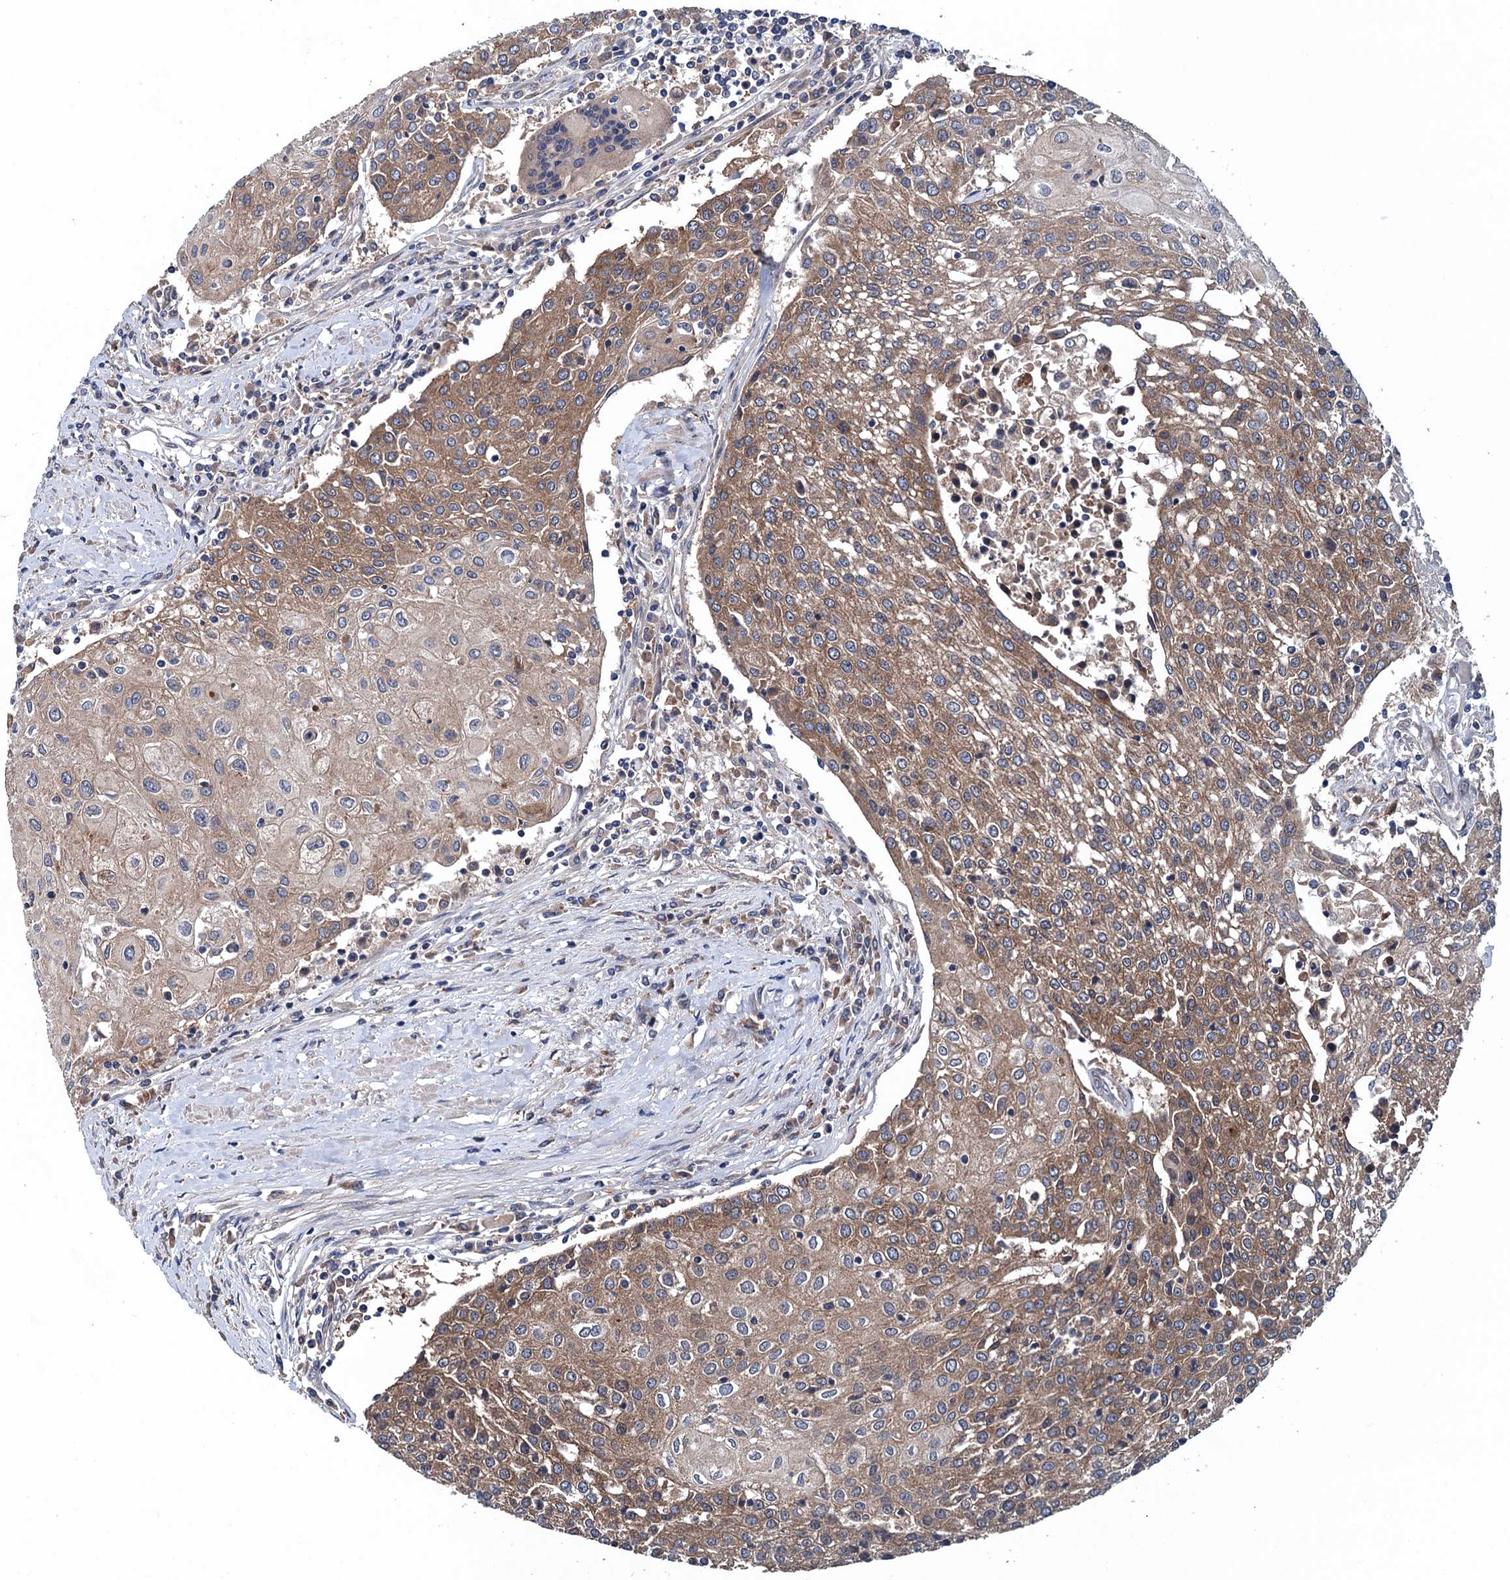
{"staining": {"intensity": "moderate", "quantity": ">75%", "location": "cytoplasmic/membranous"}, "tissue": "urothelial cancer", "cell_type": "Tumor cells", "image_type": "cancer", "snomed": [{"axis": "morphology", "description": "Urothelial carcinoma, High grade"}, {"axis": "topography", "description": "Urinary bladder"}], "caption": "DAB (3,3'-diaminobenzidine) immunohistochemical staining of human high-grade urothelial carcinoma shows moderate cytoplasmic/membranous protein positivity in approximately >75% of tumor cells.", "gene": "BLTP3B", "patient": {"sex": "female", "age": 85}}